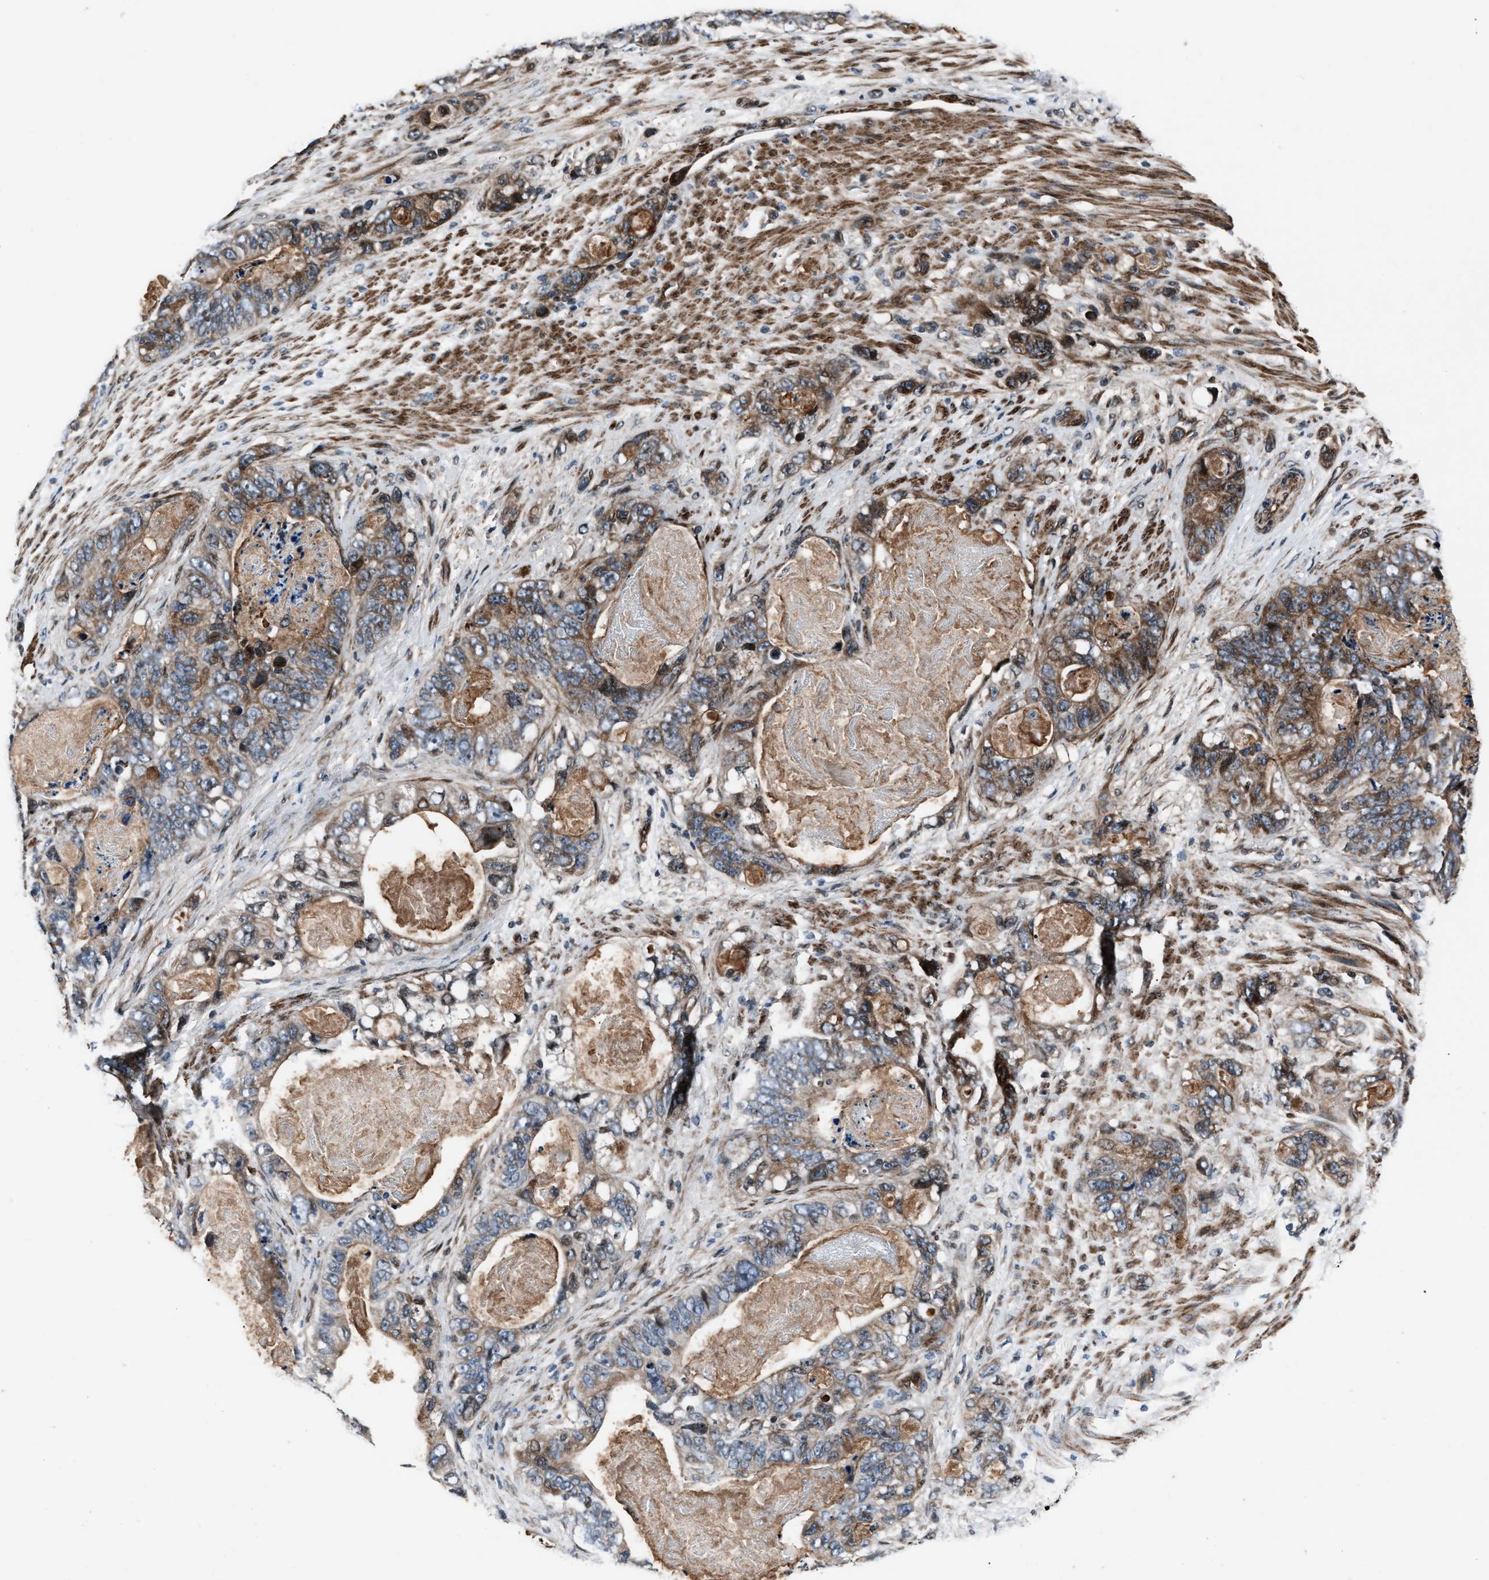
{"staining": {"intensity": "moderate", "quantity": ">75%", "location": "cytoplasmic/membranous"}, "tissue": "stomach cancer", "cell_type": "Tumor cells", "image_type": "cancer", "snomed": [{"axis": "morphology", "description": "Normal tissue, NOS"}, {"axis": "morphology", "description": "Adenocarcinoma, NOS"}, {"axis": "topography", "description": "Stomach"}], "caption": "Human stomach cancer (adenocarcinoma) stained with a brown dye demonstrates moderate cytoplasmic/membranous positive staining in approximately >75% of tumor cells.", "gene": "DYNC2I1", "patient": {"sex": "female", "age": 89}}